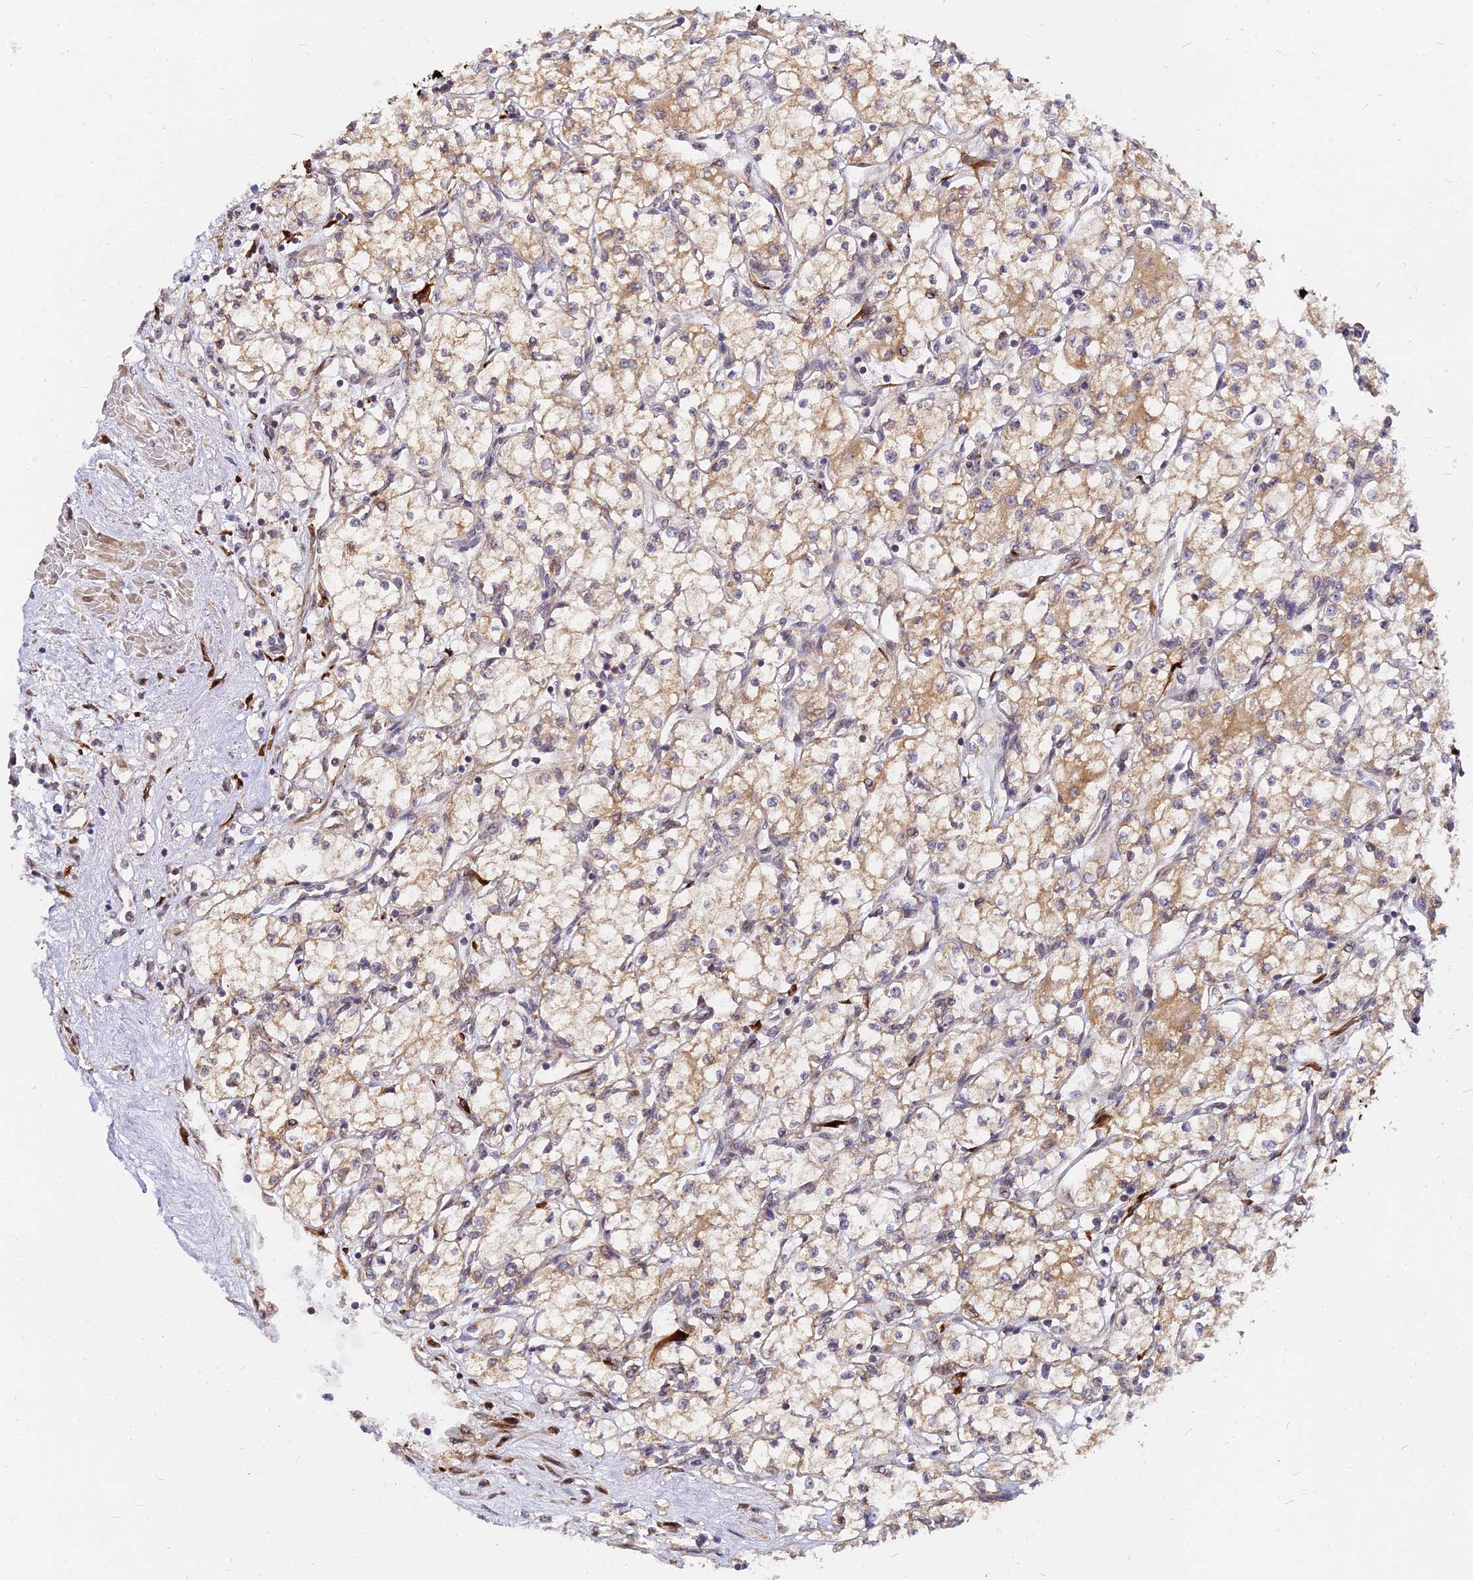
{"staining": {"intensity": "moderate", "quantity": ">75%", "location": "cytoplasmic/membranous"}, "tissue": "renal cancer", "cell_type": "Tumor cells", "image_type": "cancer", "snomed": [{"axis": "morphology", "description": "Adenocarcinoma, NOS"}, {"axis": "topography", "description": "Kidney"}], "caption": "A brown stain labels moderate cytoplasmic/membranous staining of a protein in human renal cancer tumor cells.", "gene": "PDE4D", "patient": {"sex": "male", "age": 59}}